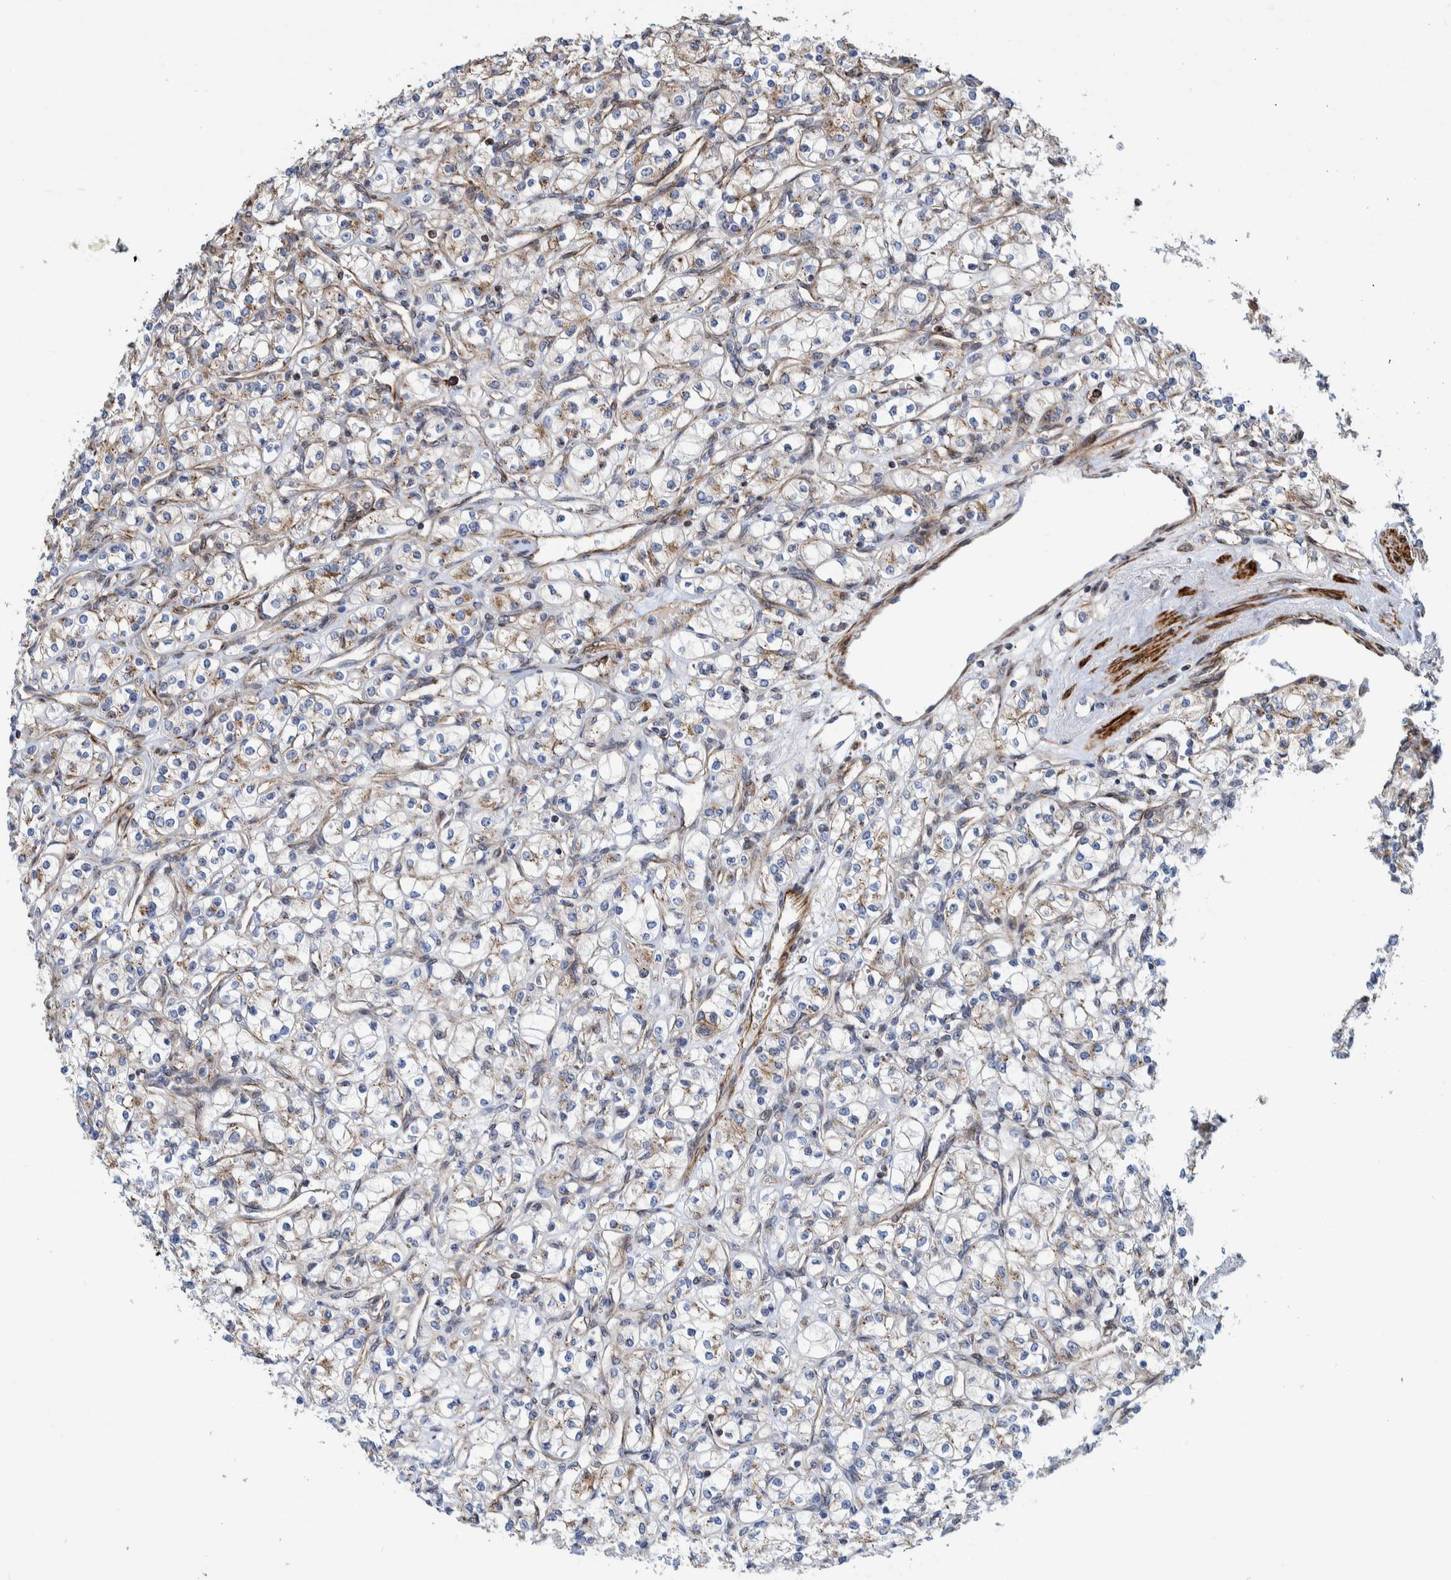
{"staining": {"intensity": "weak", "quantity": "25%-75%", "location": "cytoplasmic/membranous"}, "tissue": "renal cancer", "cell_type": "Tumor cells", "image_type": "cancer", "snomed": [{"axis": "morphology", "description": "Adenocarcinoma, NOS"}, {"axis": "topography", "description": "Kidney"}], "caption": "Immunohistochemical staining of renal adenocarcinoma shows low levels of weak cytoplasmic/membranous positivity in approximately 25%-75% of tumor cells. The protein of interest is stained brown, and the nuclei are stained in blue (DAB (3,3'-diaminobenzidine) IHC with brightfield microscopy, high magnification).", "gene": "CCDC57", "patient": {"sex": "male", "age": 77}}